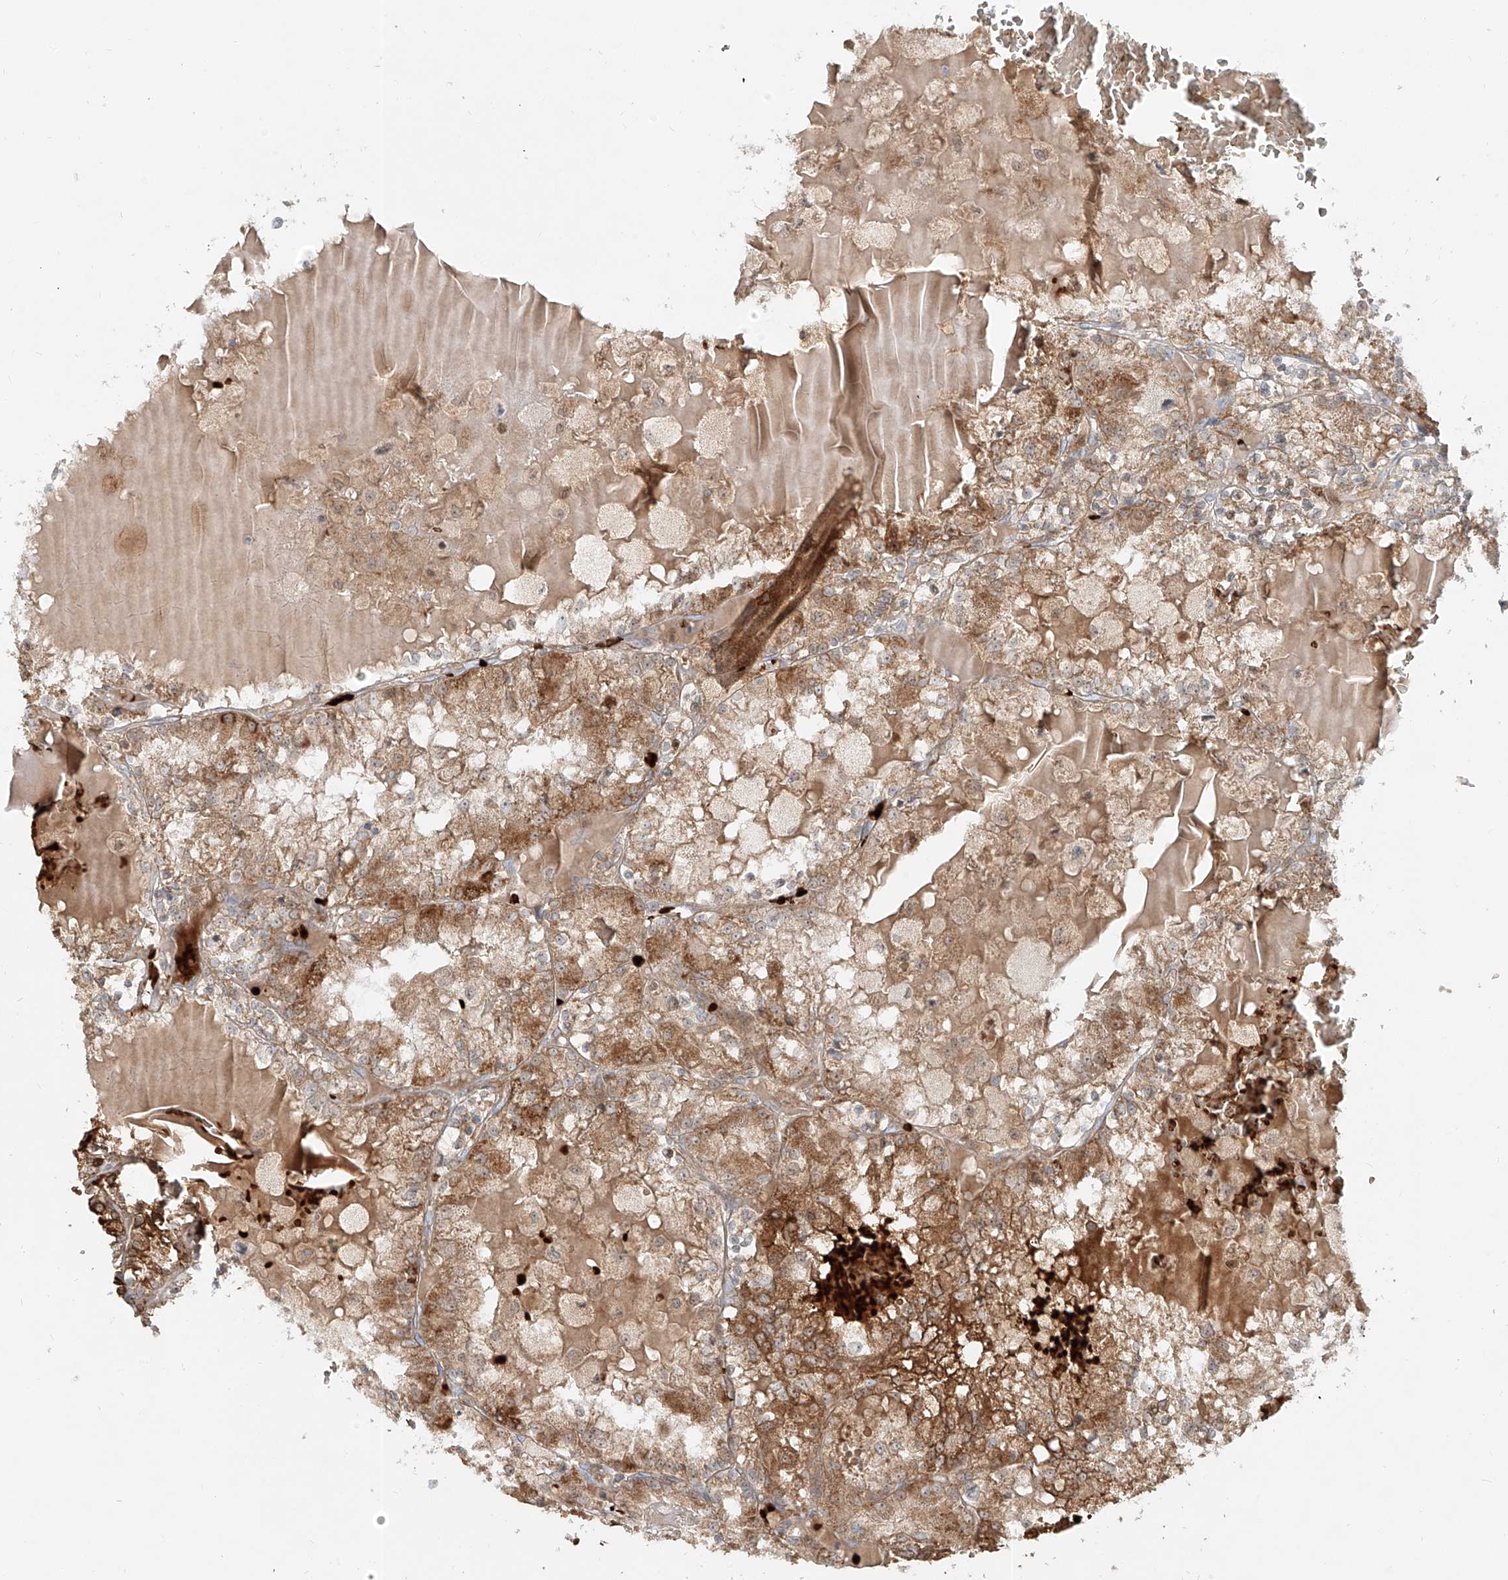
{"staining": {"intensity": "moderate", "quantity": ">75%", "location": "cytoplasmic/membranous"}, "tissue": "renal cancer", "cell_type": "Tumor cells", "image_type": "cancer", "snomed": [{"axis": "morphology", "description": "Adenocarcinoma, NOS"}, {"axis": "topography", "description": "Kidney"}], "caption": "Renal cancer tissue shows moderate cytoplasmic/membranous expression in approximately >75% of tumor cells", "gene": "FGD2", "patient": {"sex": "female", "age": 56}}